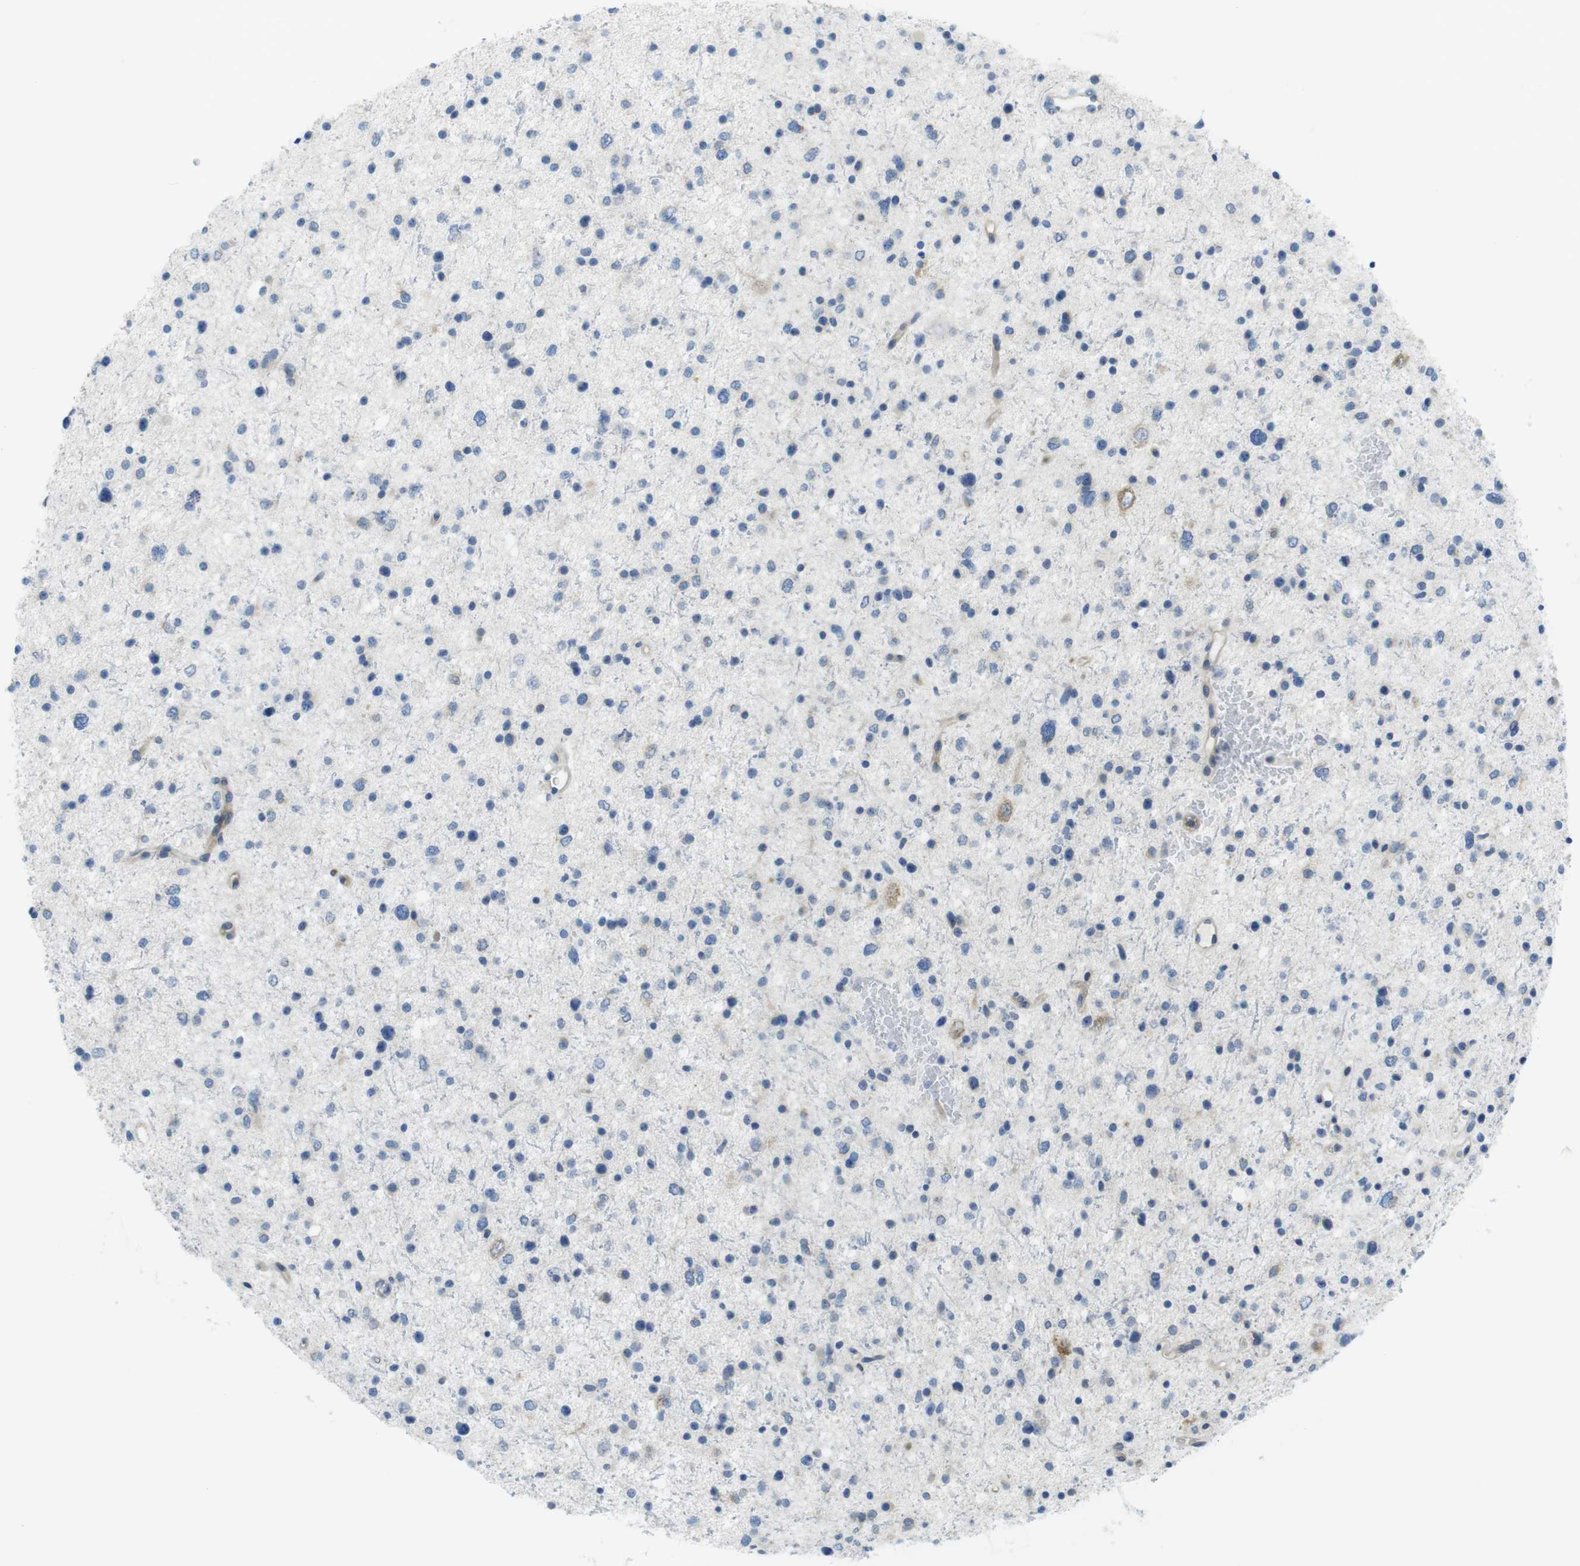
{"staining": {"intensity": "weak", "quantity": "<25%", "location": "cytoplasmic/membranous"}, "tissue": "glioma", "cell_type": "Tumor cells", "image_type": "cancer", "snomed": [{"axis": "morphology", "description": "Glioma, malignant, Low grade"}, {"axis": "topography", "description": "Brain"}], "caption": "IHC photomicrograph of neoplastic tissue: glioma stained with DAB (3,3'-diaminobenzidine) demonstrates no significant protein positivity in tumor cells.", "gene": "CLPTM1L", "patient": {"sex": "female", "age": 37}}